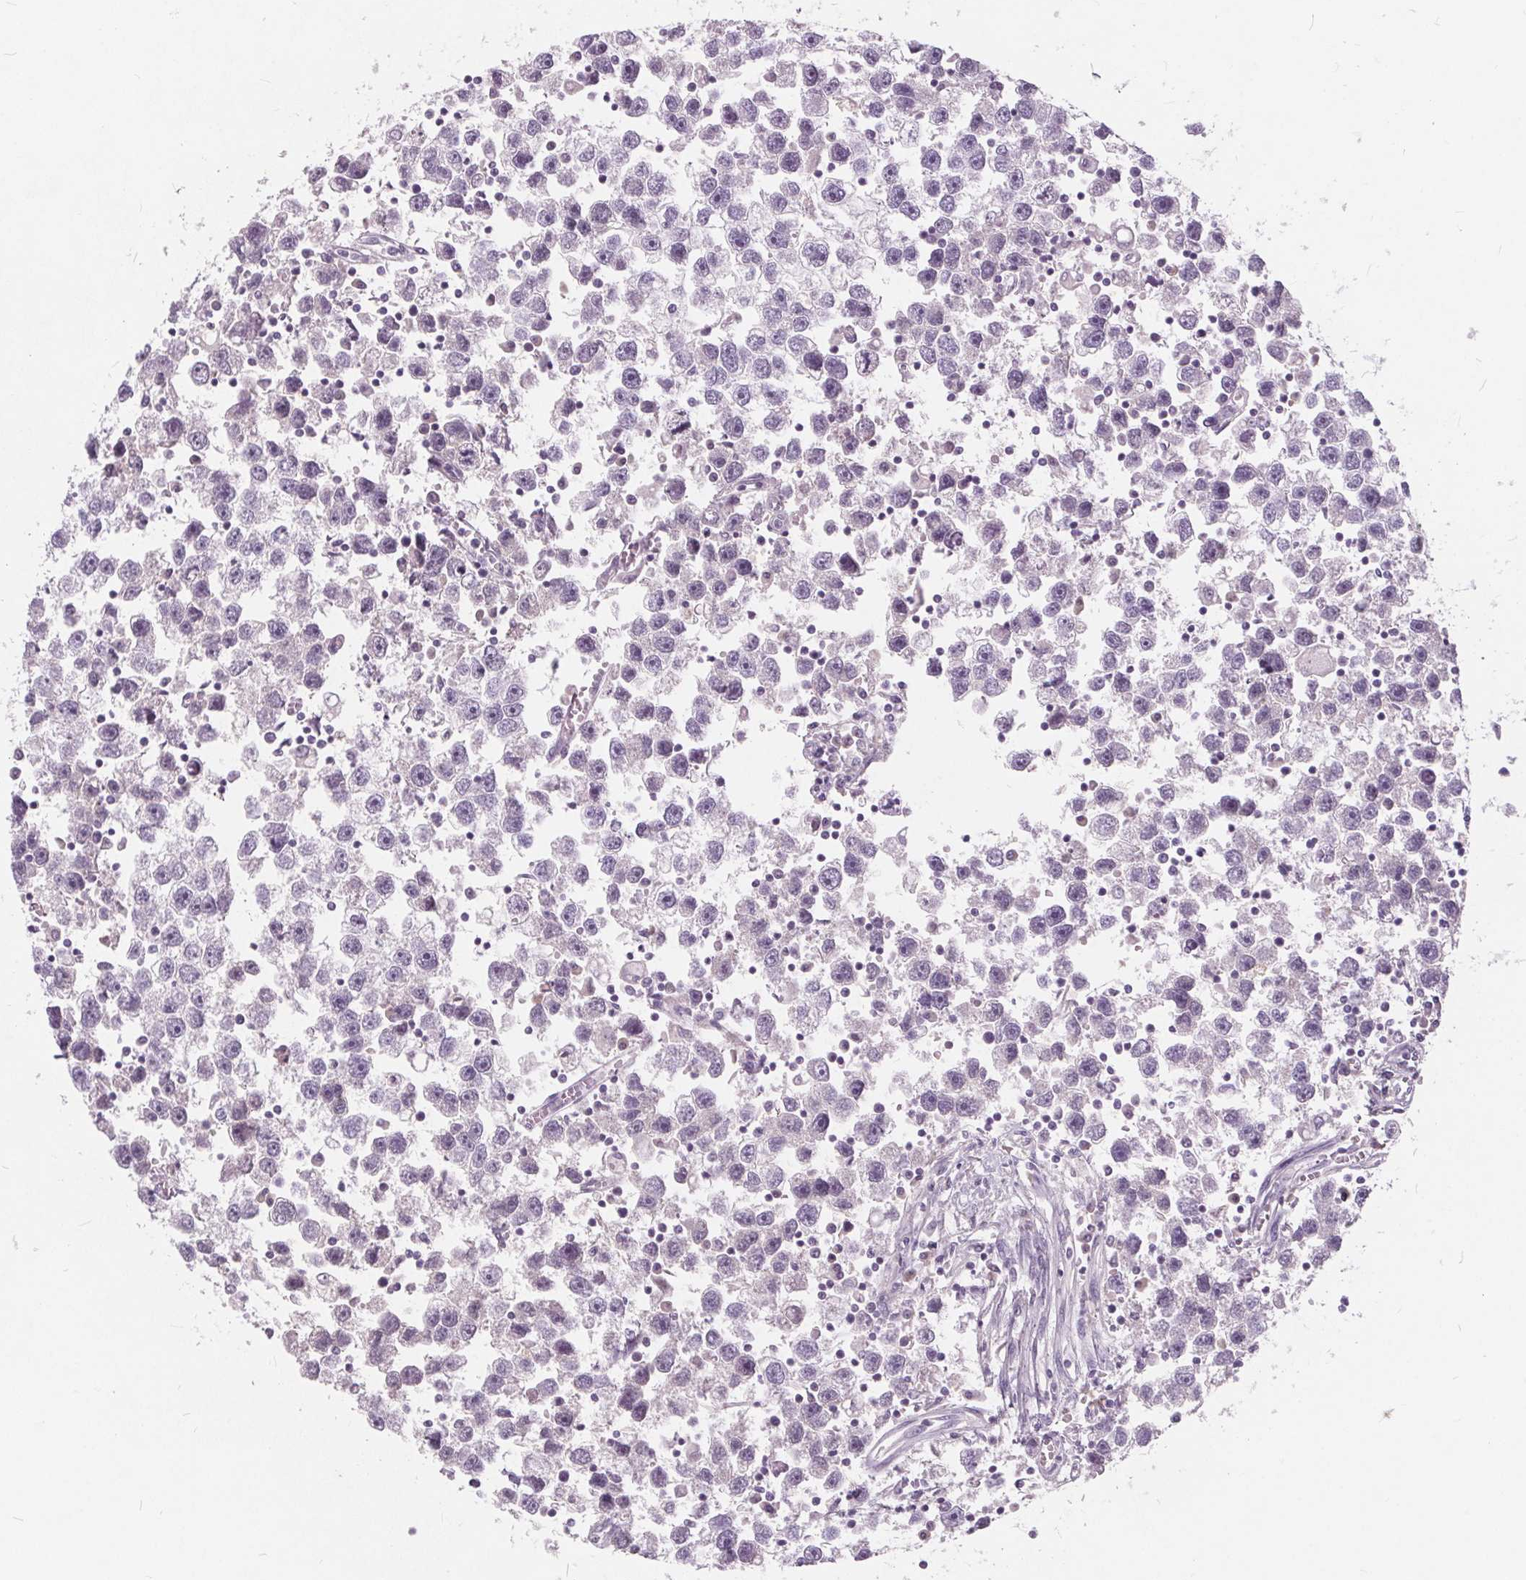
{"staining": {"intensity": "negative", "quantity": "none", "location": "none"}, "tissue": "testis cancer", "cell_type": "Tumor cells", "image_type": "cancer", "snomed": [{"axis": "morphology", "description": "Seminoma, NOS"}, {"axis": "topography", "description": "Testis"}], "caption": "This is a photomicrograph of immunohistochemistry (IHC) staining of testis cancer, which shows no staining in tumor cells.", "gene": "PLA2G2E", "patient": {"sex": "male", "age": 30}}